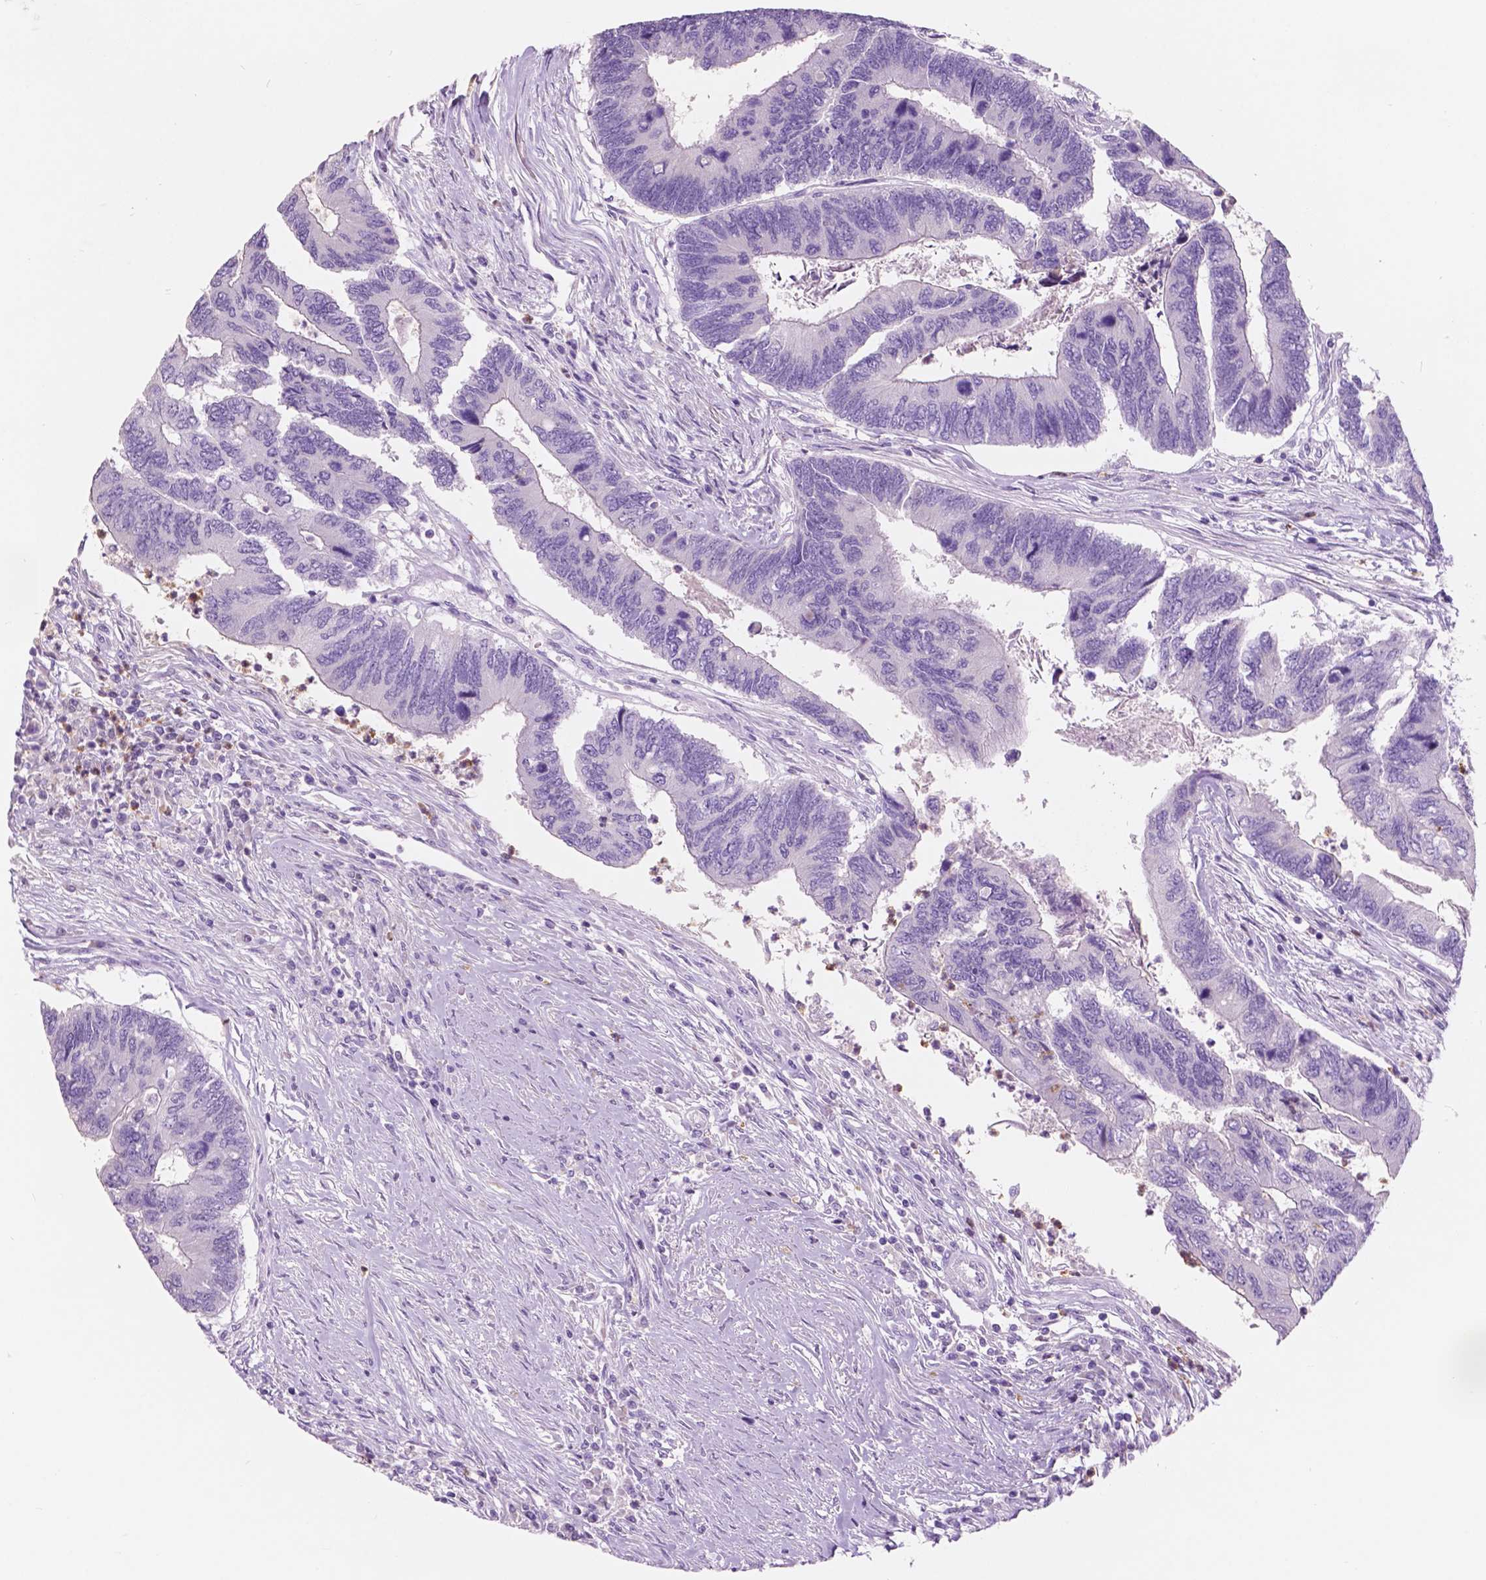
{"staining": {"intensity": "negative", "quantity": "none", "location": "none"}, "tissue": "colorectal cancer", "cell_type": "Tumor cells", "image_type": "cancer", "snomed": [{"axis": "morphology", "description": "Adenocarcinoma, NOS"}, {"axis": "topography", "description": "Colon"}], "caption": "This is an immunohistochemistry histopathology image of human colorectal cancer (adenocarcinoma). There is no staining in tumor cells.", "gene": "CUZD1", "patient": {"sex": "female", "age": 67}}